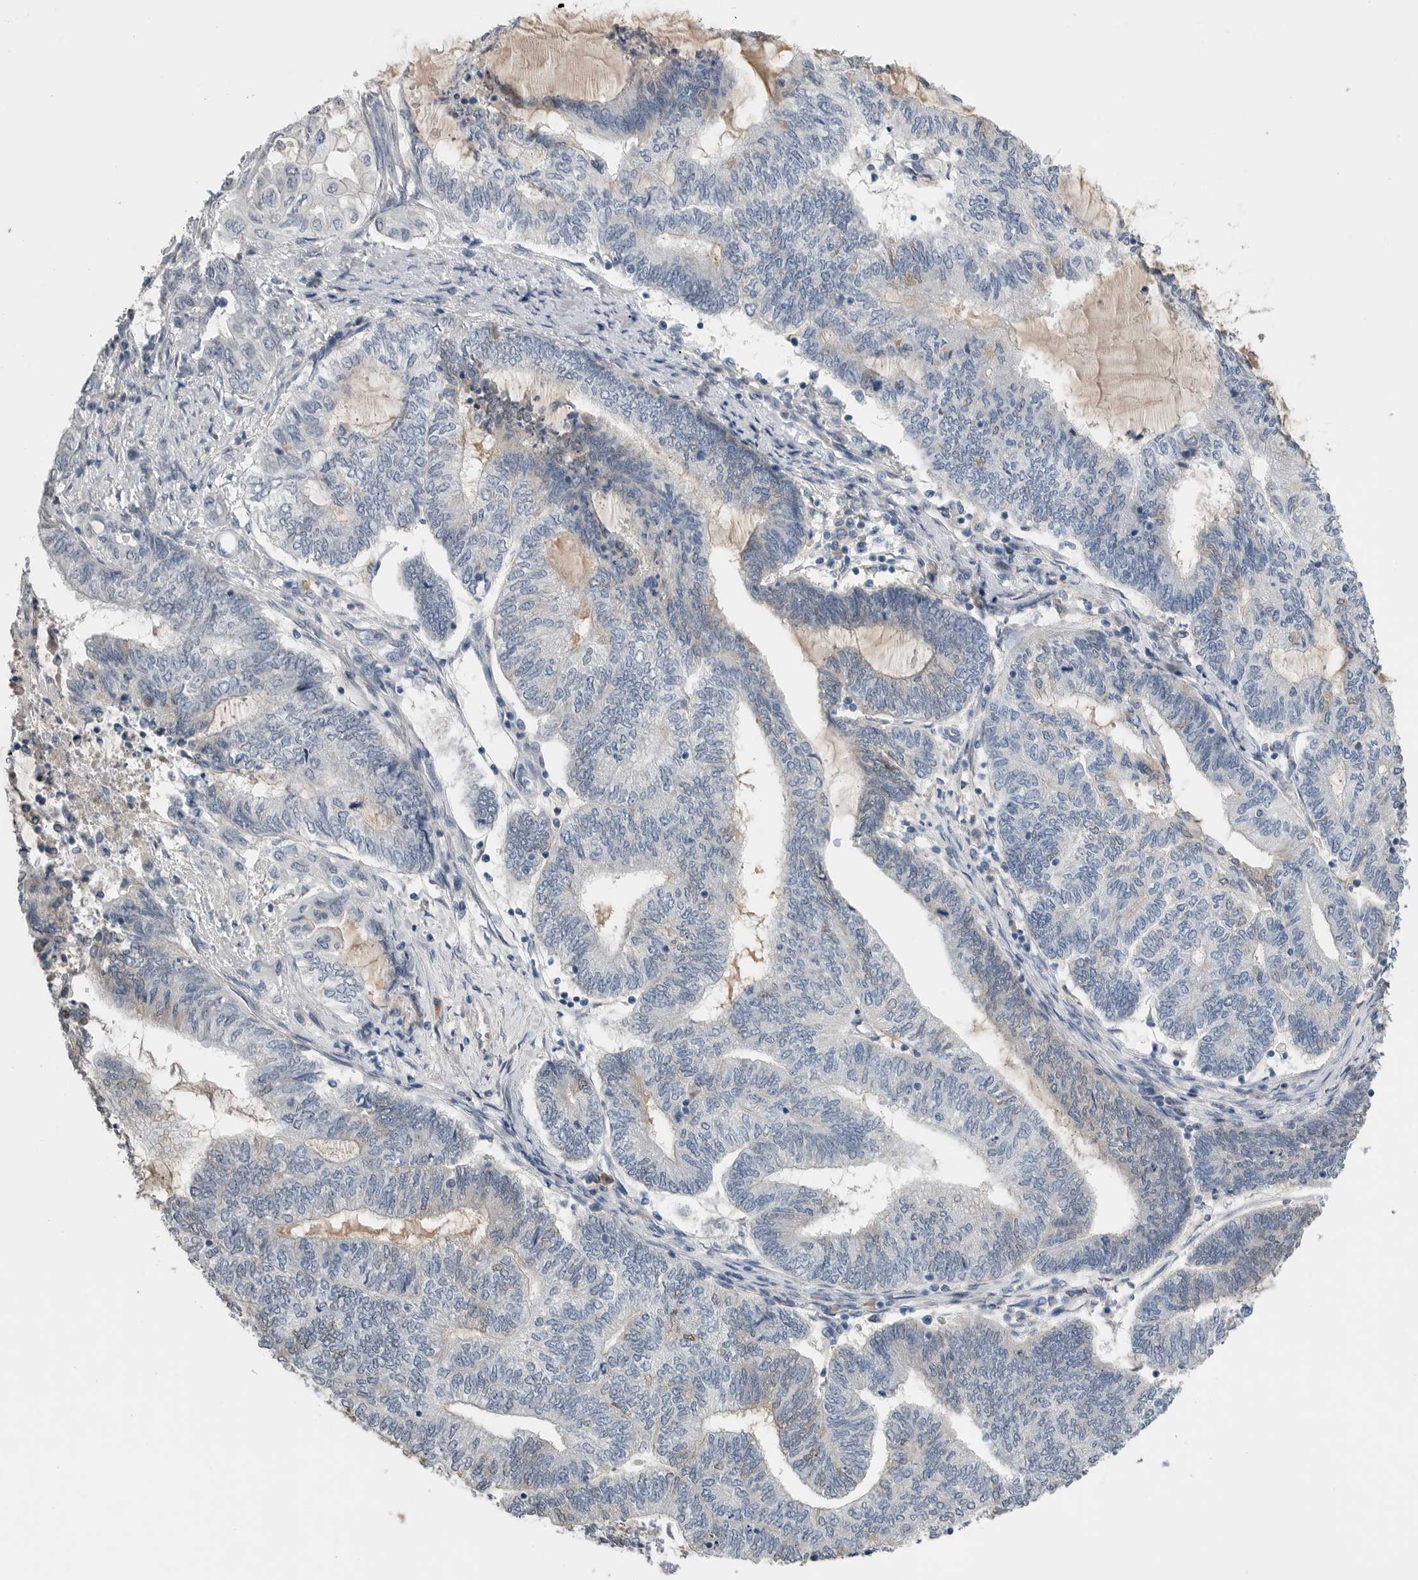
{"staining": {"intensity": "negative", "quantity": "none", "location": "none"}, "tissue": "endometrial cancer", "cell_type": "Tumor cells", "image_type": "cancer", "snomed": [{"axis": "morphology", "description": "Adenocarcinoma, NOS"}, {"axis": "topography", "description": "Uterus"}, {"axis": "topography", "description": "Endometrium"}], "caption": "Image shows no significant protein positivity in tumor cells of adenocarcinoma (endometrial).", "gene": "FABP6", "patient": {"sex": "female", "age": 70}}